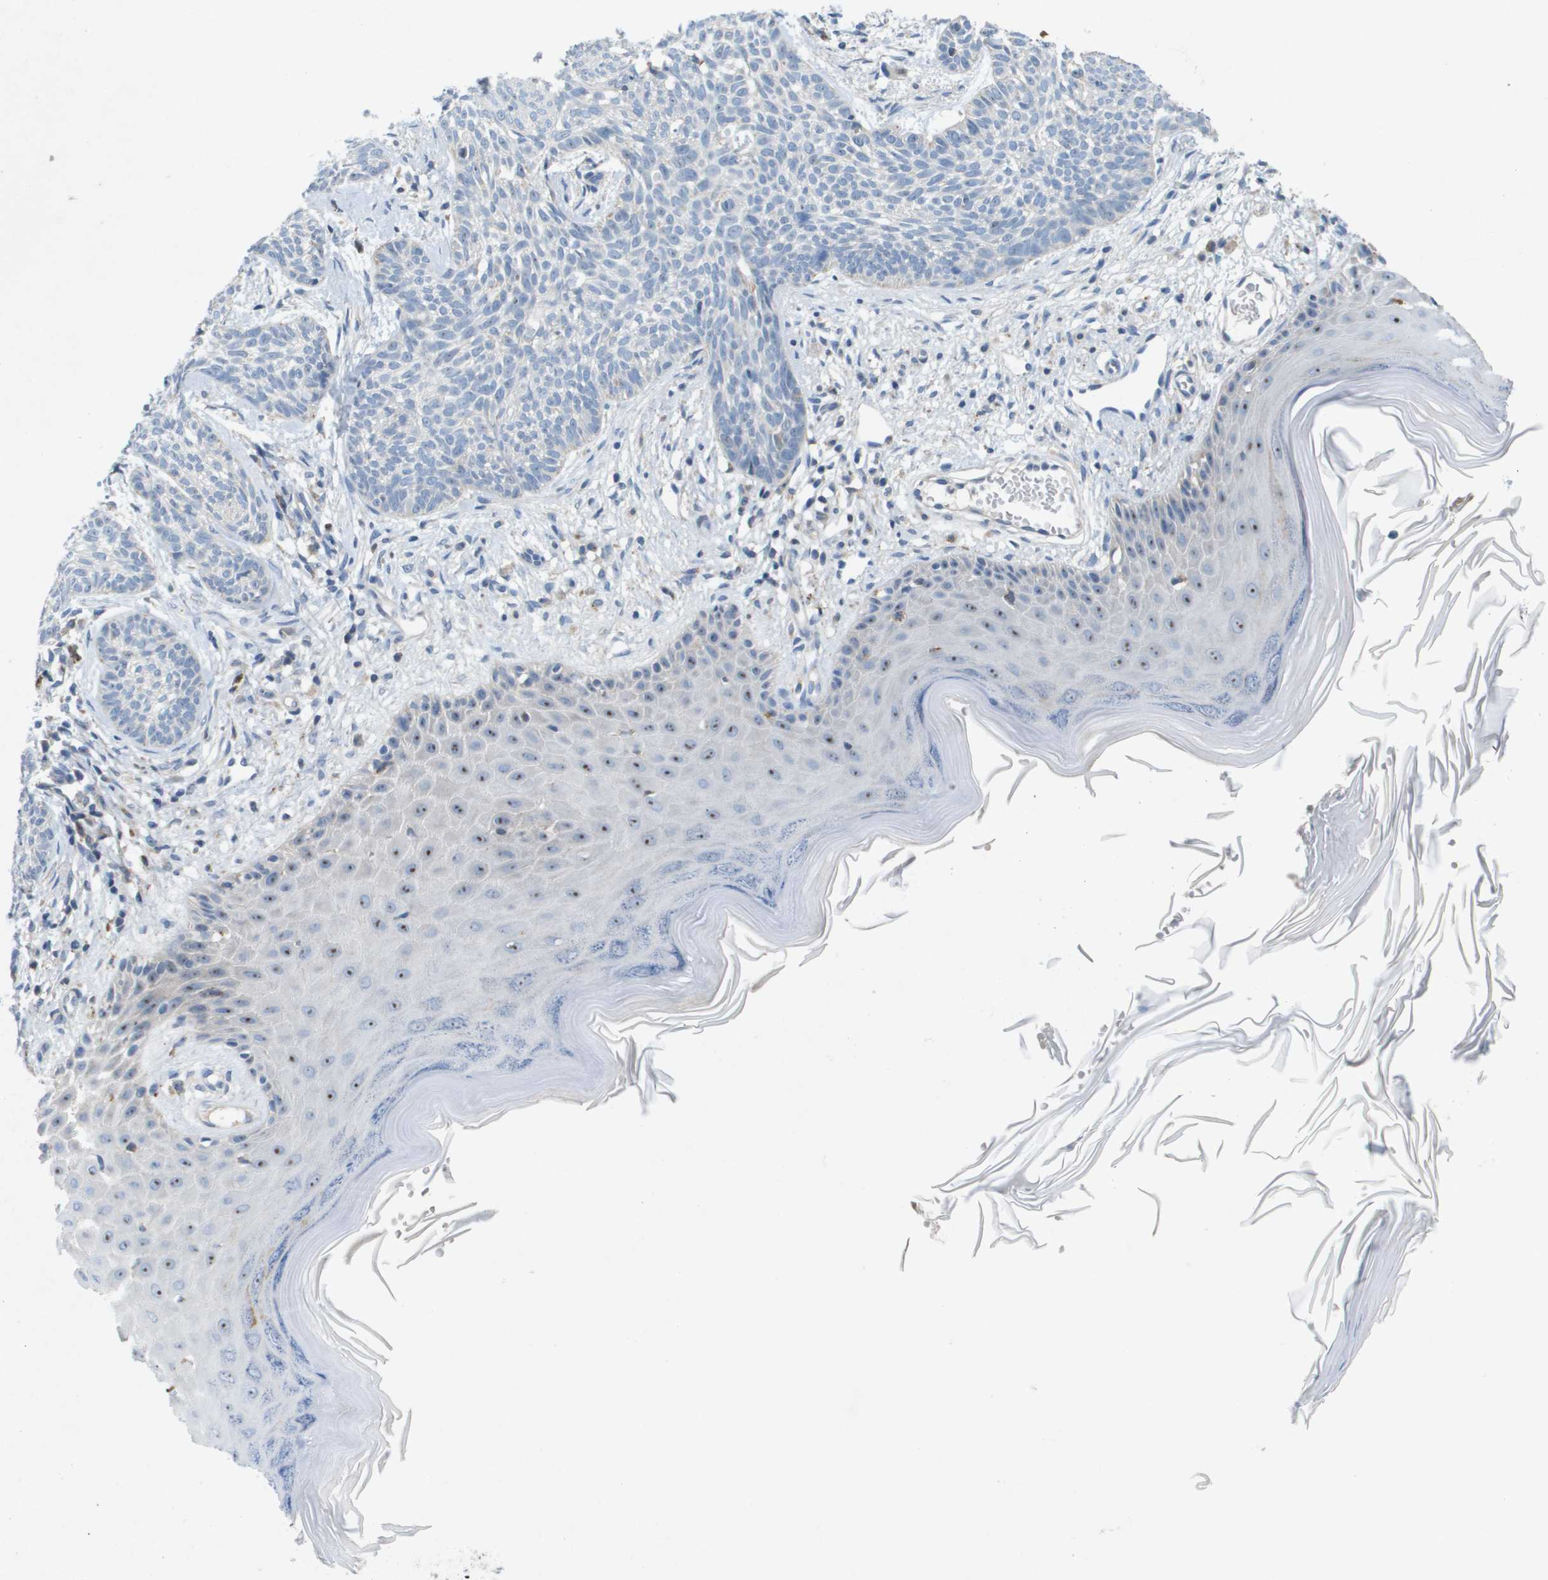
{"staining": {"intensity": "negative", "quantity": "none", "location": "none"}, "tissue": "skin cancer", "cell_type": "Tumor cells", "image_type": "cancer", "snomed": [{"axis": "morphology", "description": "Basal cell carcinoma"}, {"axis": "topography", "description": "Skin"}], "caption": "Skin cancer stained for a protein using immunohistochemistry (IHC) exhibits no expression tumor cells.", "gene": "B3GNT5", "patient": {"sex": "female", "age": 59}}